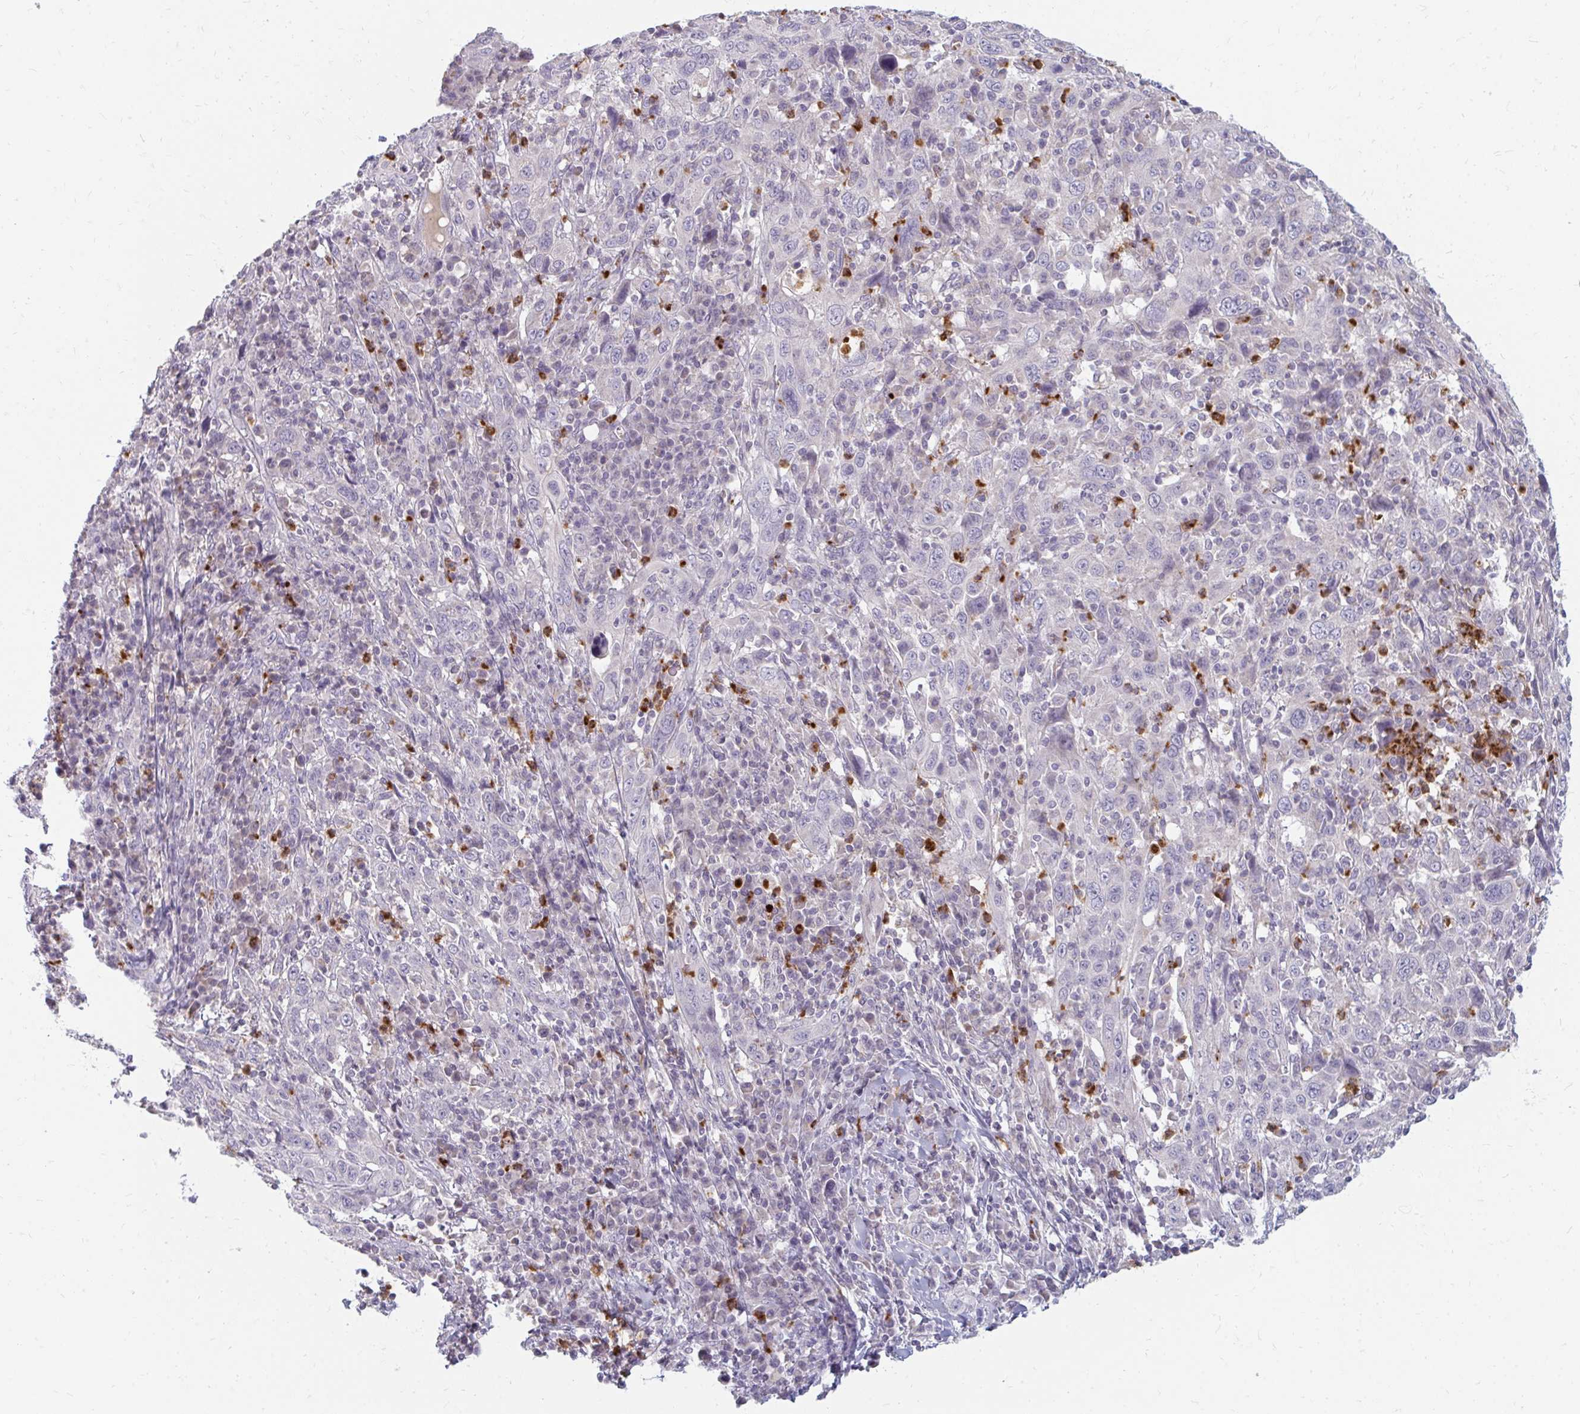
{"staining": {"intensity": "negative", "quantity": "none", "location": "none"}, "tissue": "cervical cancer", "cell_type": "Tumor cells", "image_type": "cancer", "snomed": [{"axis": "morphology", "description": "Squamous cell carcinoma, NOS"}, {"axis": "topography", "description": "Cervix"}], "caption": "A high-resolution image shows immunohistochemistry (IHC) staining of squamous cell carcinoma (cervical), which demonstrates no significant expression in tumor cells.", "gene": "RAB33A", "patient": {"sex": "female", "age": 46}}